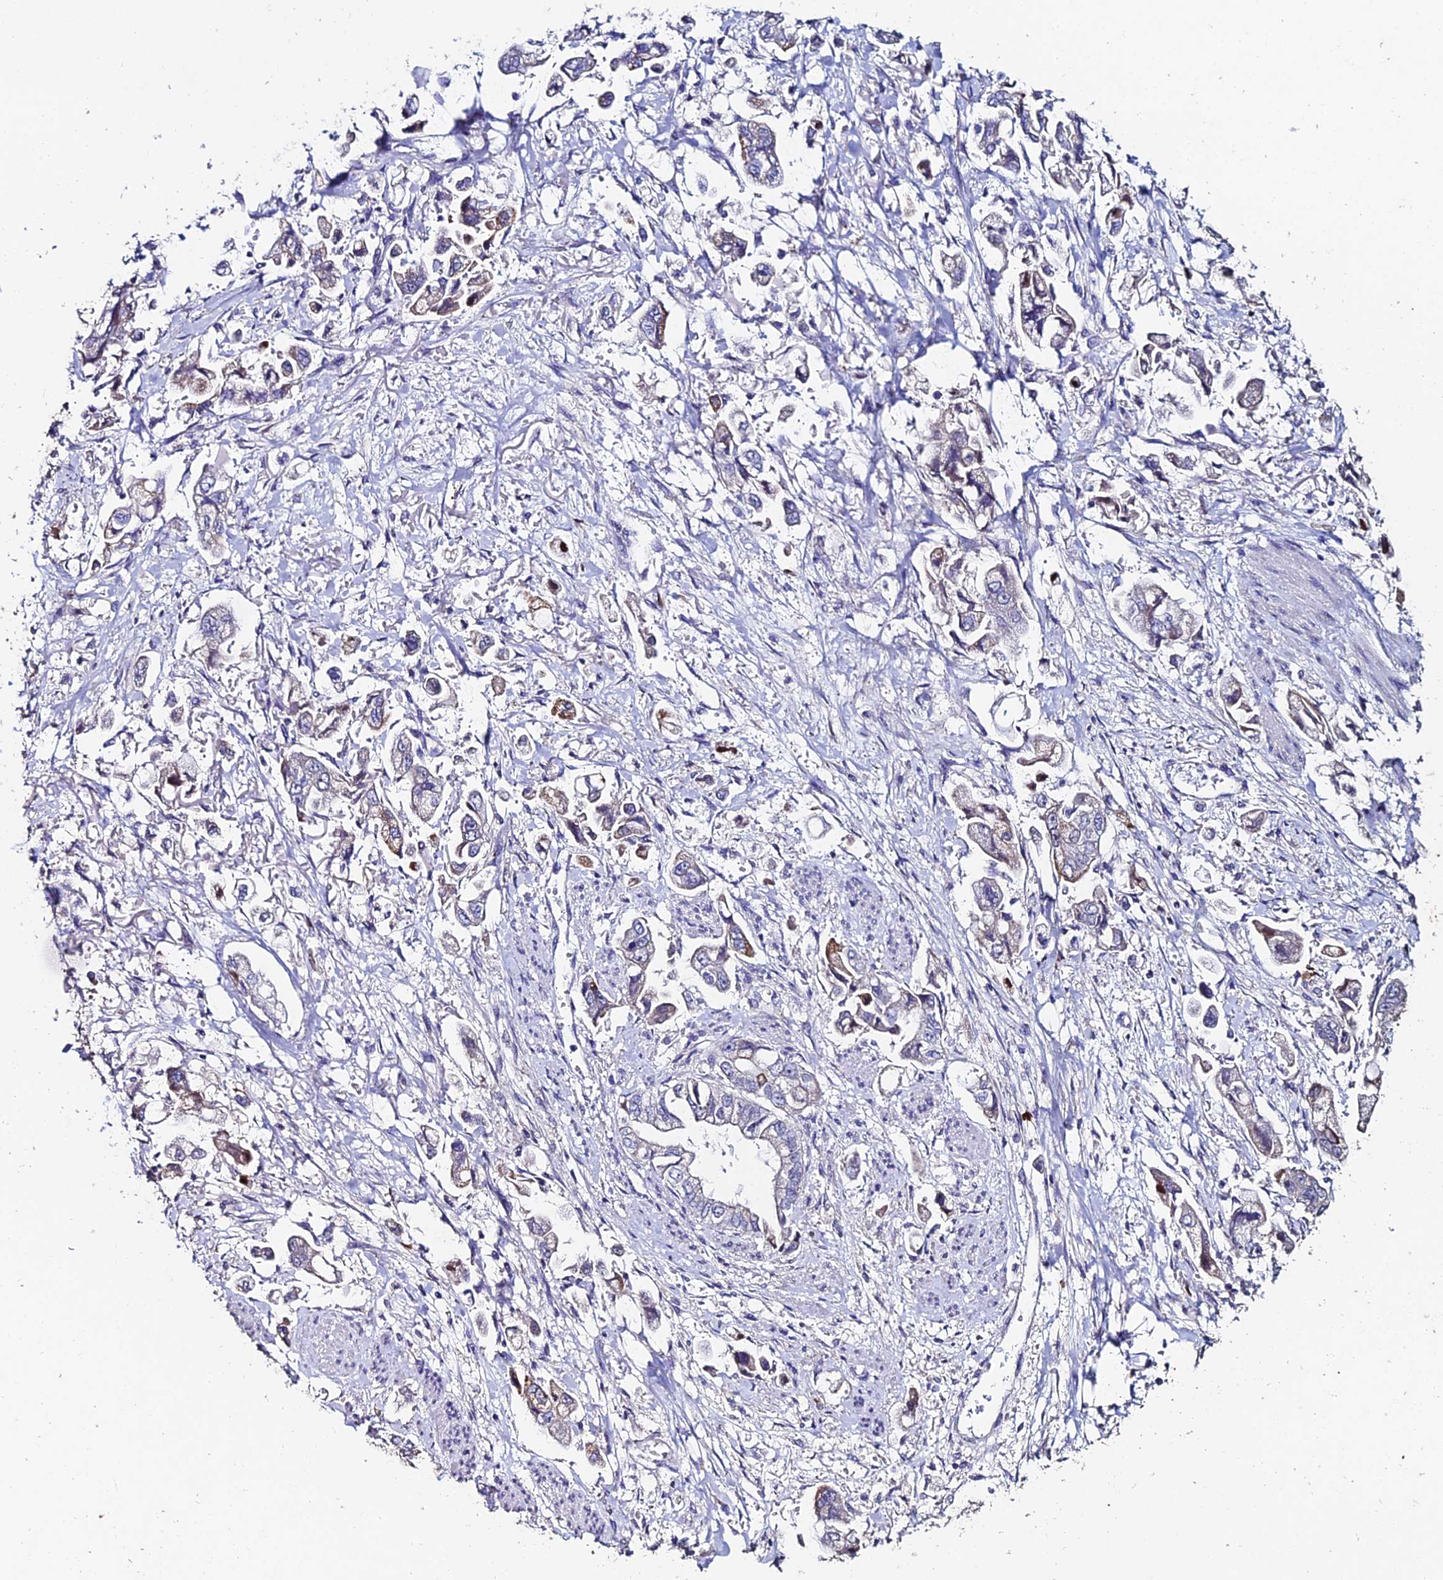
{"staining": {"intensity": "weak", "quantity": "<25%", "location": "cytoplasmic/membranous"}, "tissue": "stomach cancer", "cell_type": "Tumor cells", "image_type": "cancer", "snomed": [{"axis": "morphology", "description": "Adenocarcinoma, NOS"}, {"axis": "topography", "description": "Stomach"}], "caption": "Immunohistochemical staining of human stomach cancer shows no significant positivity in tumor cells.", "gene": "ESRRG", "patient": {"sex": "male", "age": 62}}